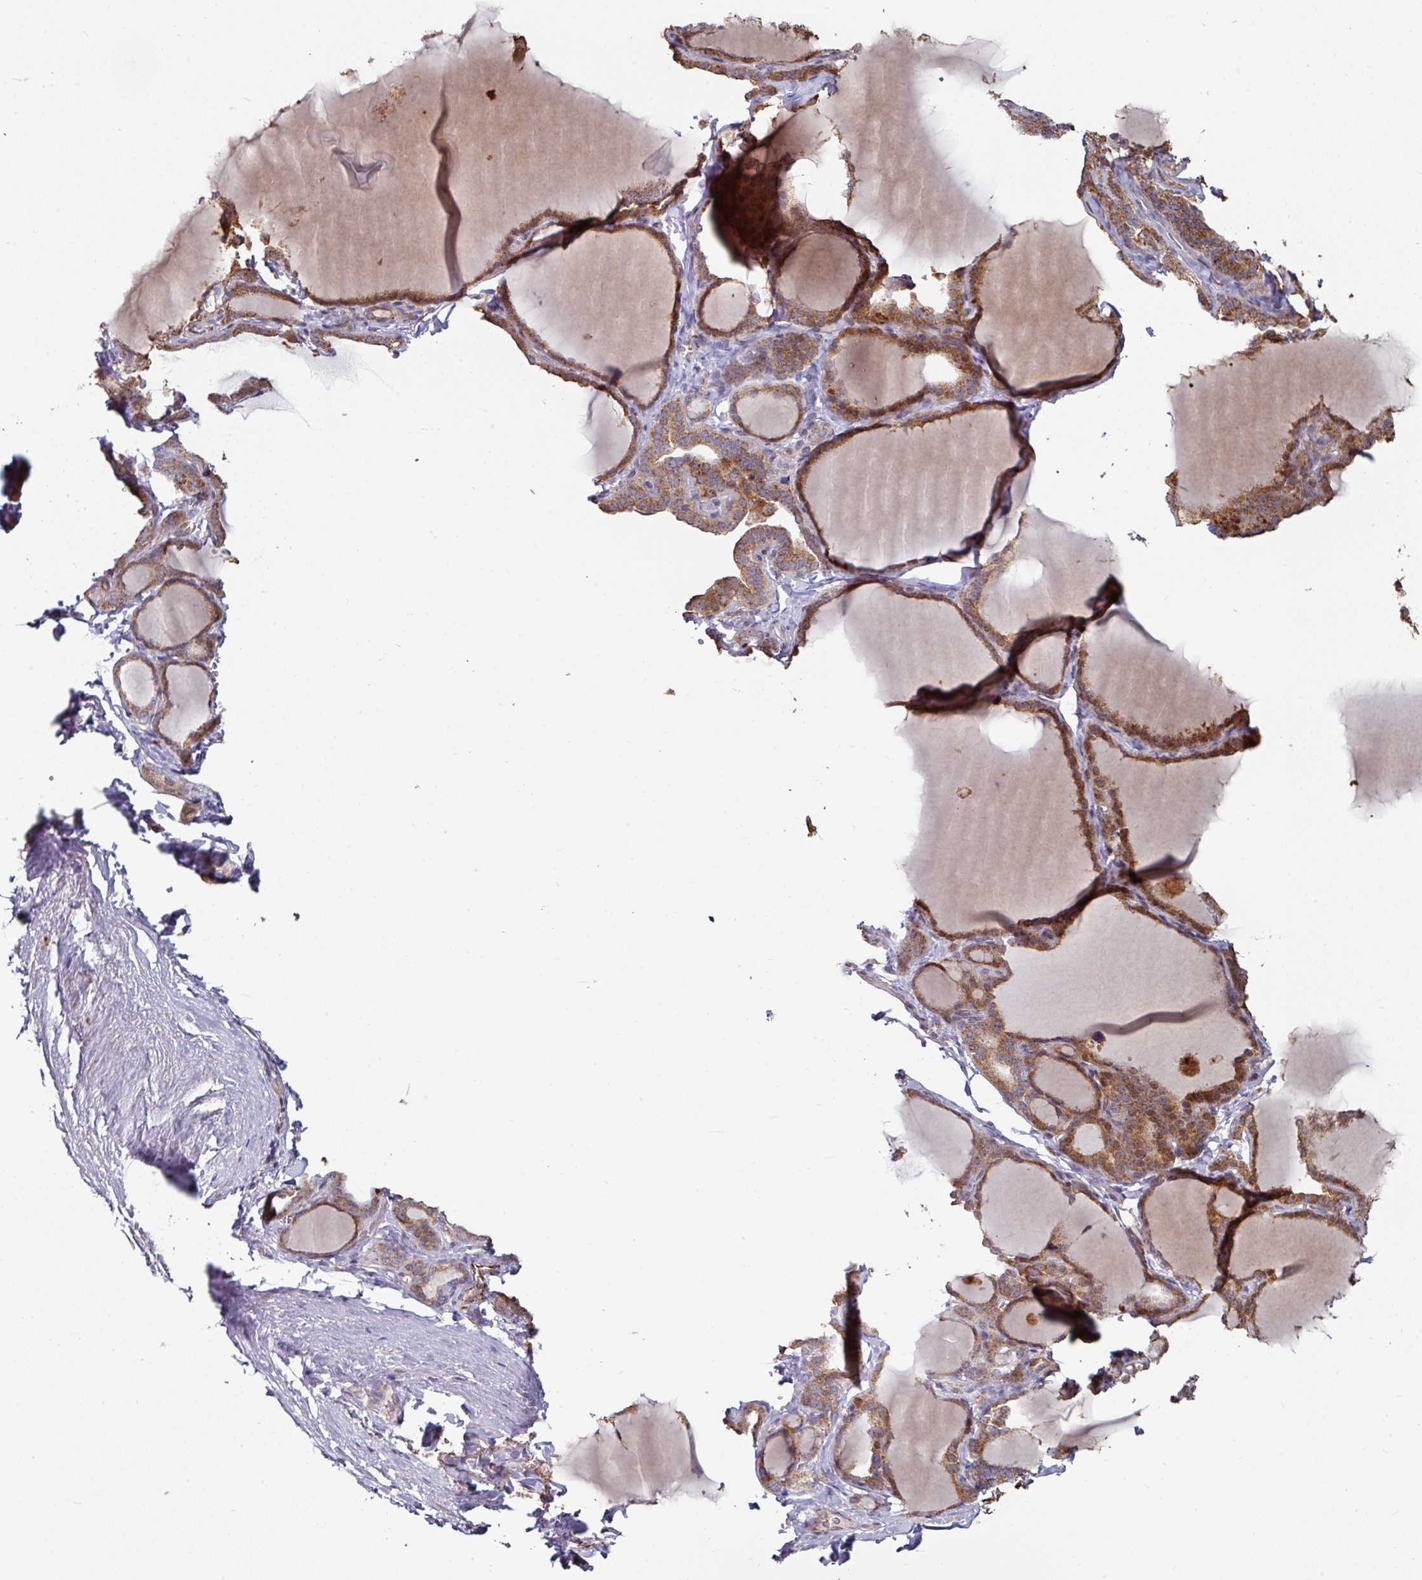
{"staining": {"intensity": "moderate", "quantity": ">75%", "location": "cytoplasmic/membranous"}, "tissue": "thyroid gland", "cell_type": "Glandular cells", "image_type": "normal", "snomed": [{"axis": "morphology", "description": "Normal tissue, NOS"}, {"axis": "topography", "description": "Thyroid gland"}], "caption": "A high-resolution micrograph shows immunohistochemistry staining of benign thyroid gland, which displays moderate cytoplasmic/membranous positivity in about >75% of glandular cells.", "gene": "OR2D3", "patient": {"sex": "female", "age": 31}}